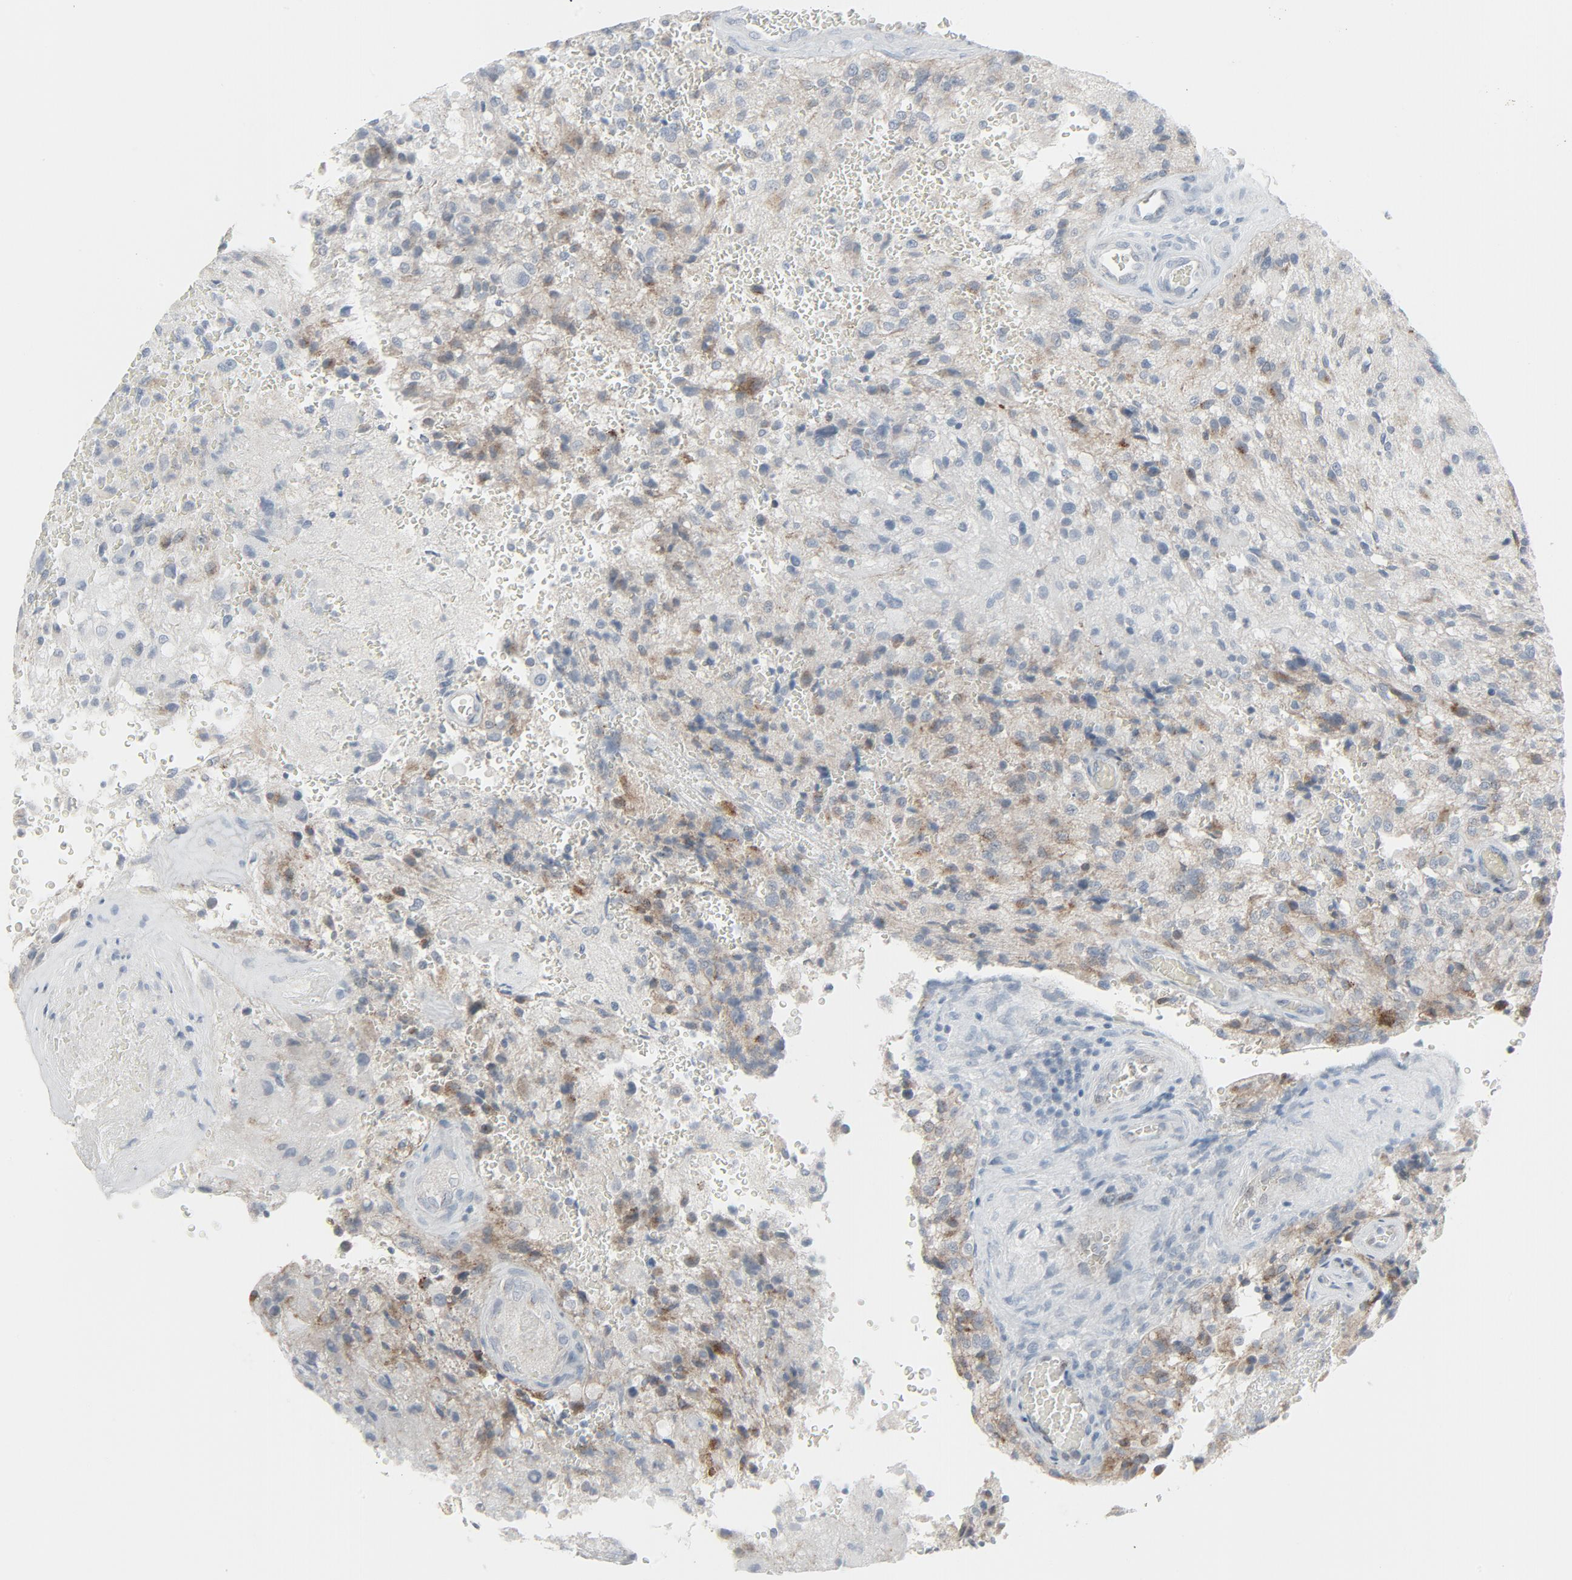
{"staining": {"intensity": "moderate", "quantity": "<25%", "location": "cytoplasmic/membranous"}, "tissue": "glioma", "cell_type": "Tumor cells", "image_type": "cancer", "snomed": [{"axis": "morphology", "description": "Normal tissue, NOS"}, {"axis": "morphology", "description": "Glioma, malignant, High grade"}, {"axis": "topography", "description": "Cerebral cortex"}], "caption": "The histopathology image shows a brown stain indicating the presence of a protein in the cytoplasmic/membranous of tumor cells in high-grade glioma (malignant). (DAB = brown stain, brightfield microscopy at high magnification).", "gene": "FGFR3", "patient": {"sex": "male", "age": 56}}